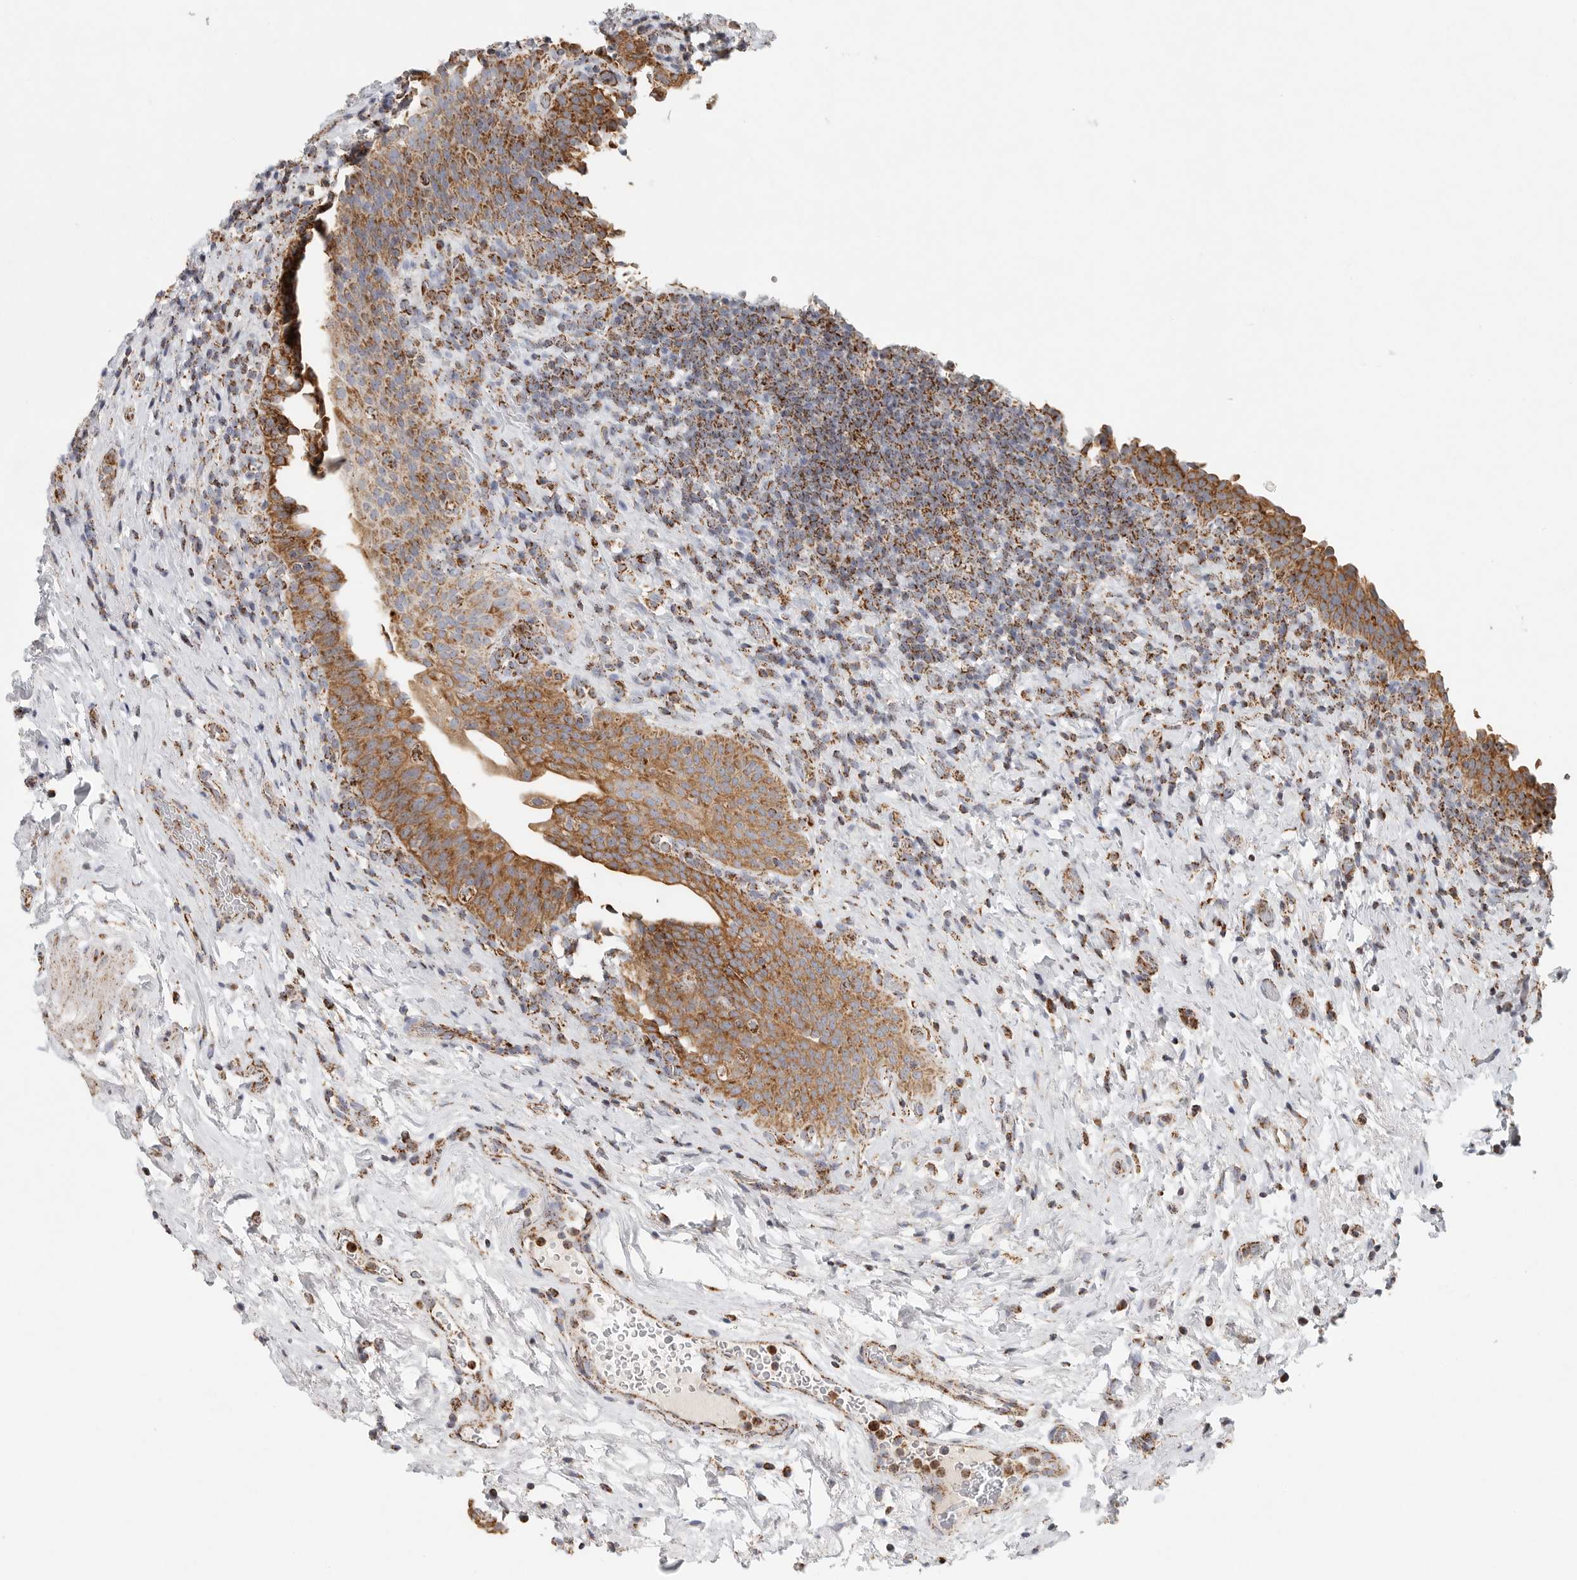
{"staining": {"intensity": "moderate", "quantity": ">75%", "location": "cytoplasmic/membranous"}, "tissue": "urinary bladder", "cell_type": "Urothelial cells", "image_type": "normal", "snomed": [{"axis": "morphology", "description": "Normal tissue, NOS"}, {"axis": "topography", "description": "Urinary bladder"}], "caption": "Urothelial cells reveal moderate cytoplasmic/membranous expression in about >75% of cells in unremarkable urinary bladder. (Brightfield microscopy of DAB IHC at high magnification).", "gene": "SLC25A26", "patient": {"sex": "male", "age": 83}}